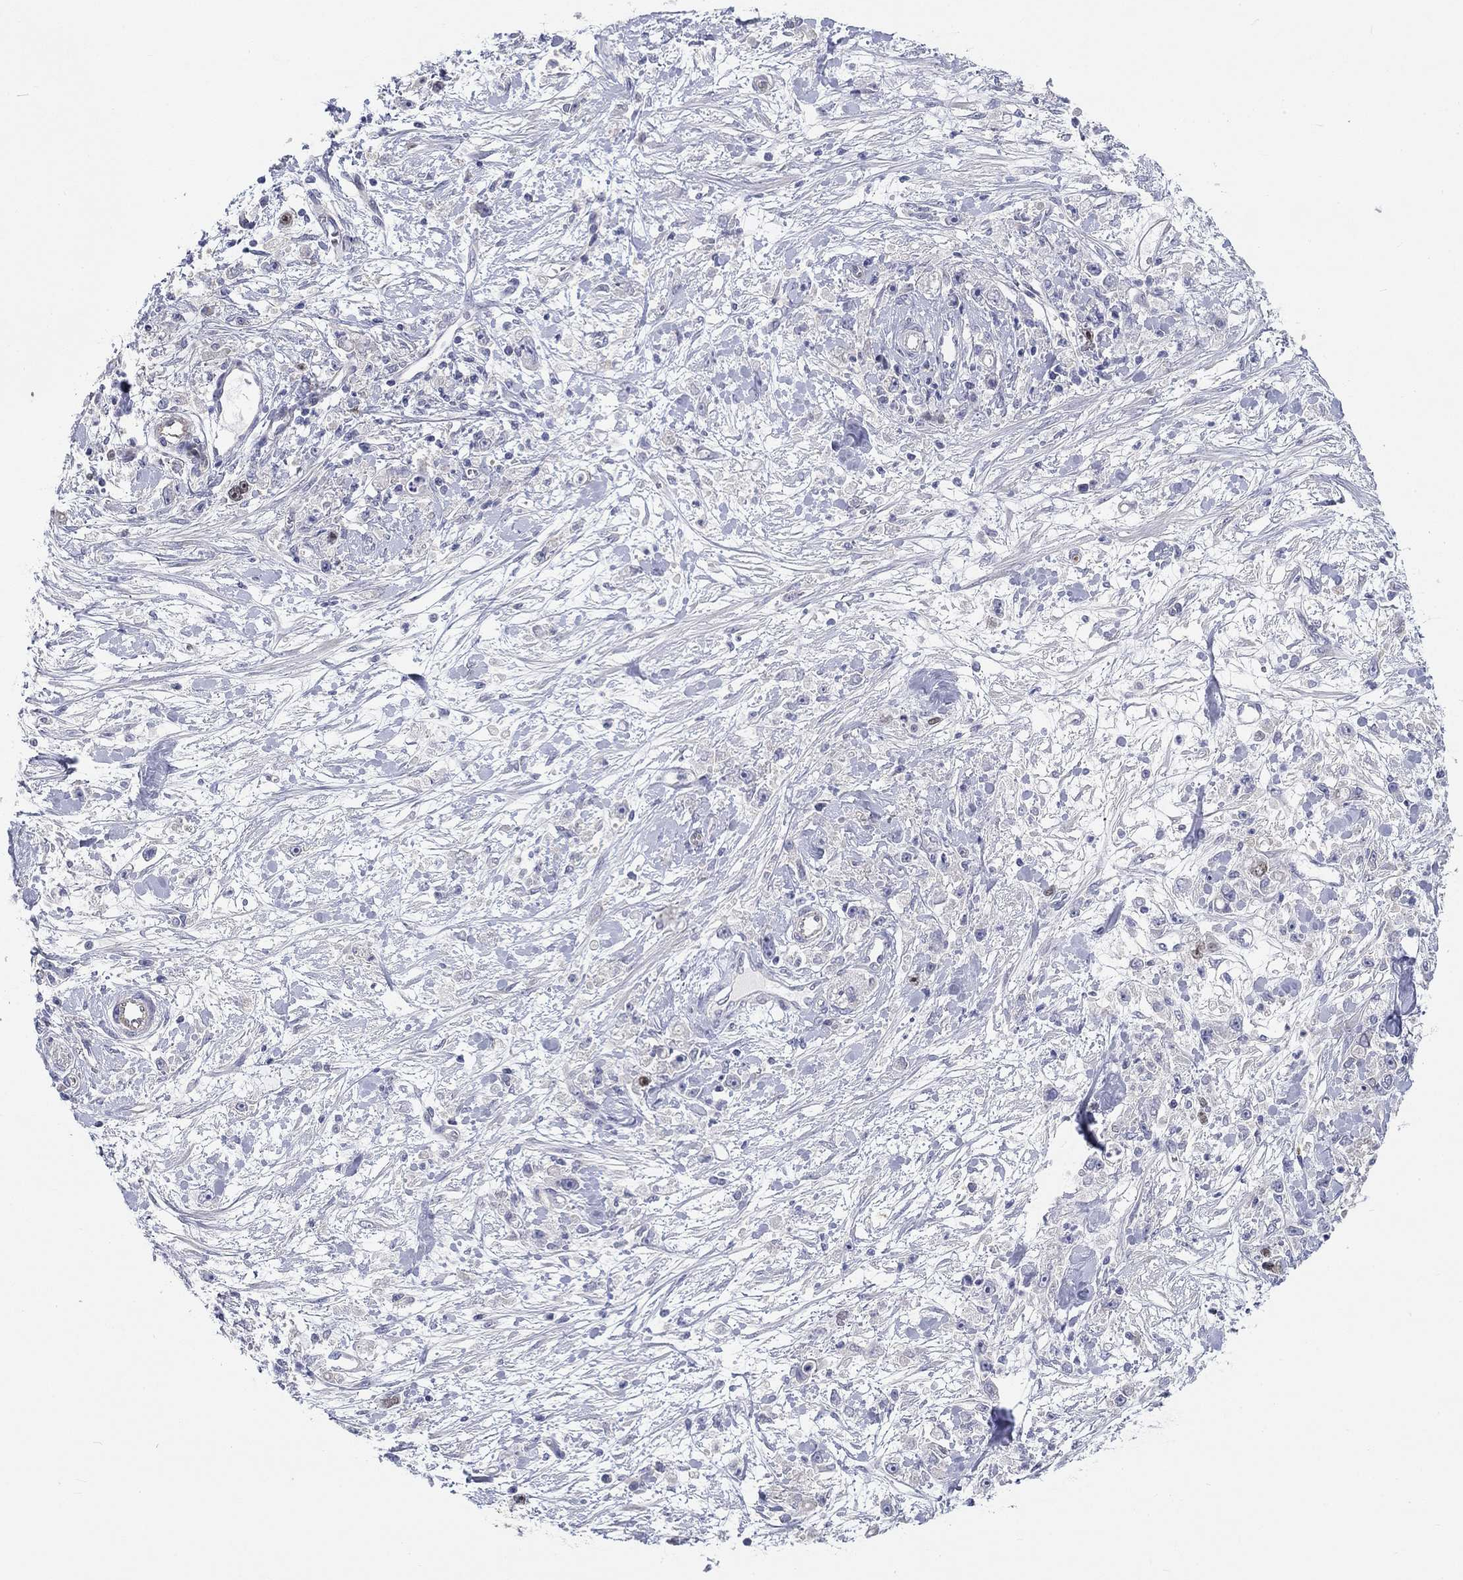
{"staining": {"intensity": "weak", "quantity": "<25%", "location": "nuclear"}, "tissue": "stomach cancer", "cell_type": "Tumor cells", "image_type": "cancer", "snomed": [{"axis": "morphology", "description": "Adenocarcinoma, NOS"}, {"axis": "topography", "description": "Stomach"}], "caption": "Micrograph shows no significant protein positivity in tumor cells of stomach cancer.", "gene": "PRC1", "patient": {"sex": "female", "age": 59}}